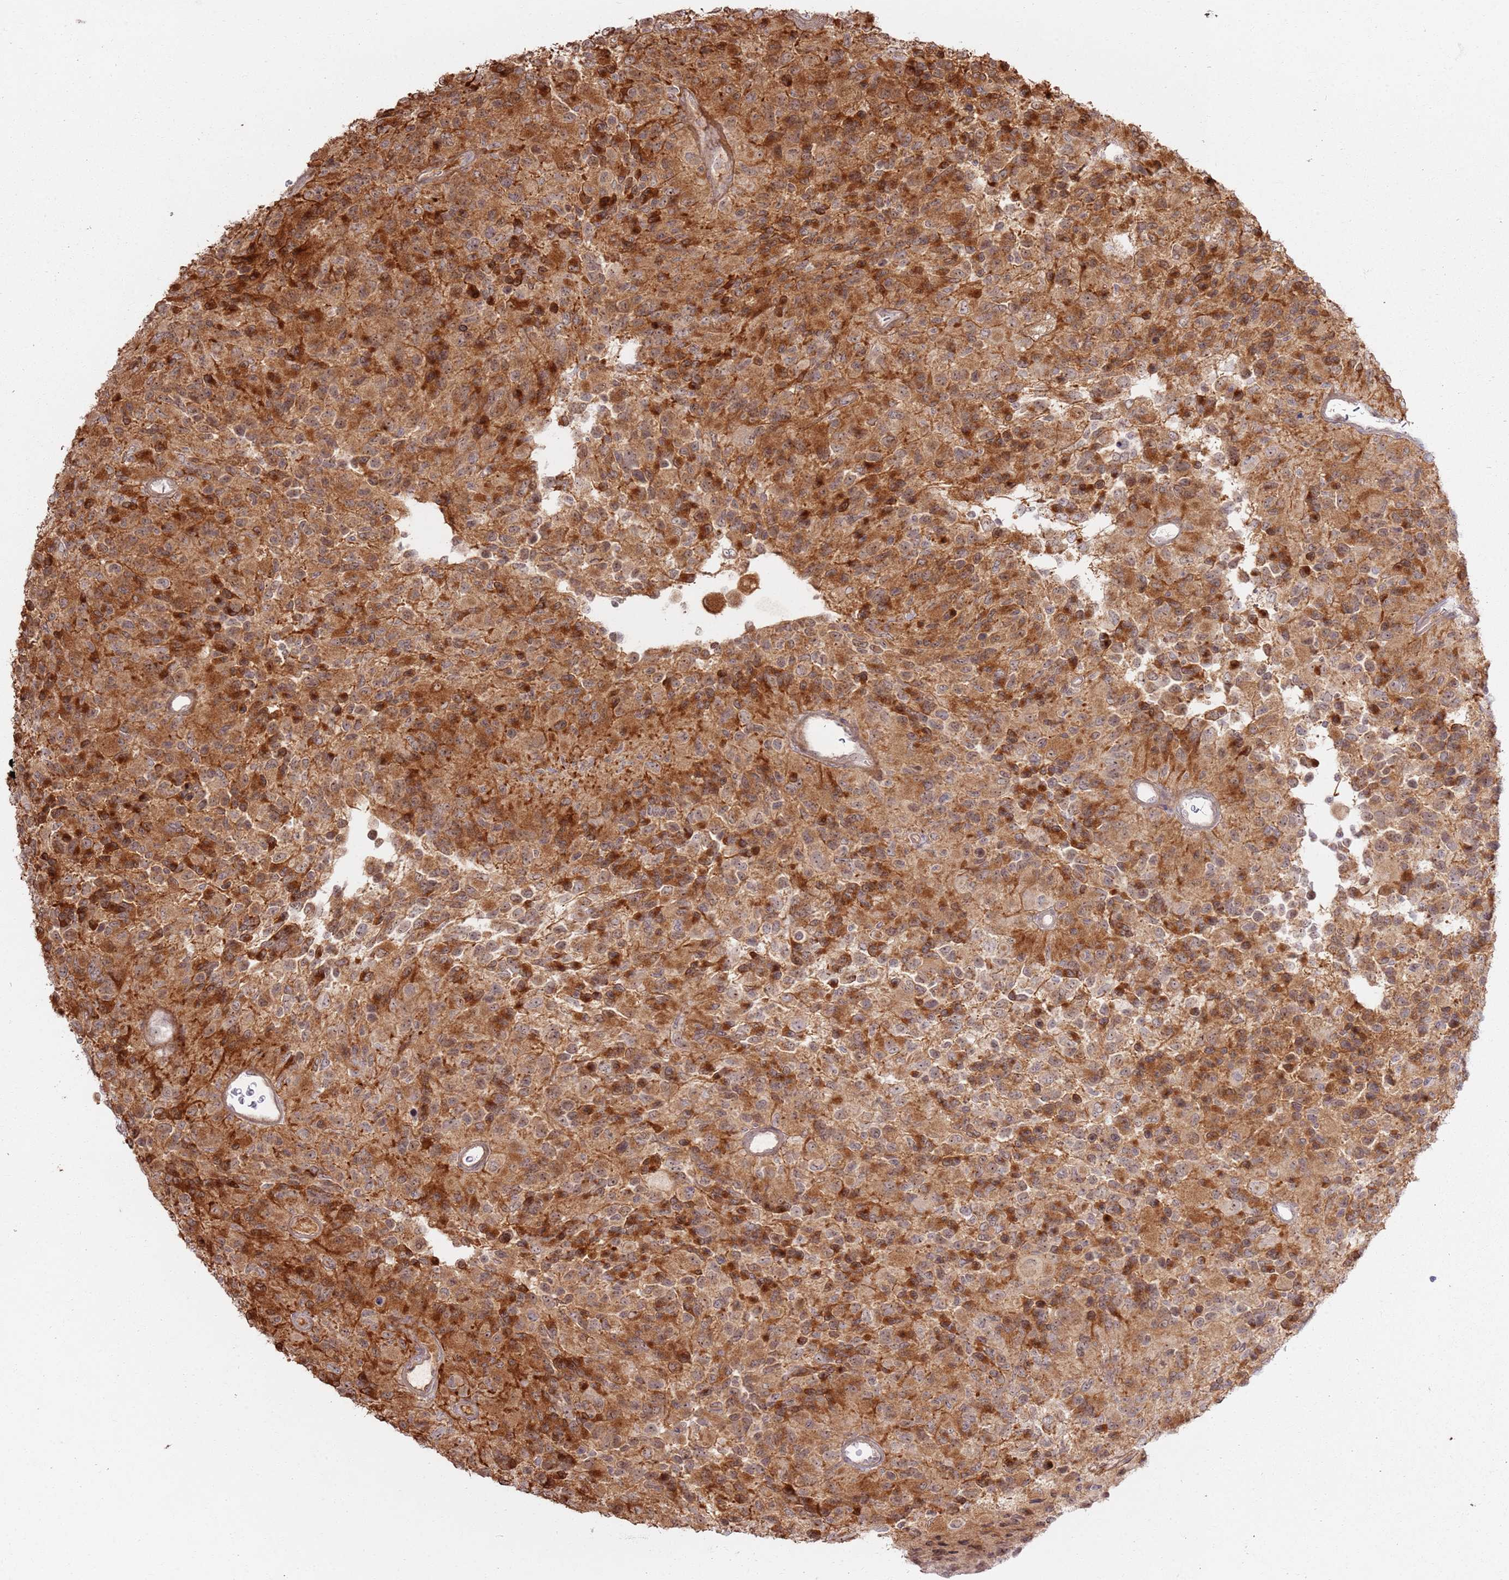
{"staining": {"intensity": "strong", "quantity": ">75%", "location": "cytoplasmic/membranous,nuclear"}, "tissue": "glioma", "cell_type": "Tumor cells", "image_type": "cancer", "snomed": [{"axis": "morphology", "description": "Glioma, malignant, High grade"}, {"axis": "topography", "description": "Brain"}], "caption": "About >75% of tumor cells in malignant glioma (high-grade) exhibit strong cytoplasmic/membranous and nuclear protein expression as visualized by brown immunohistochemical staining.", "gene": "CNPY1", "patient": {"sex": "male", "age": 77}}